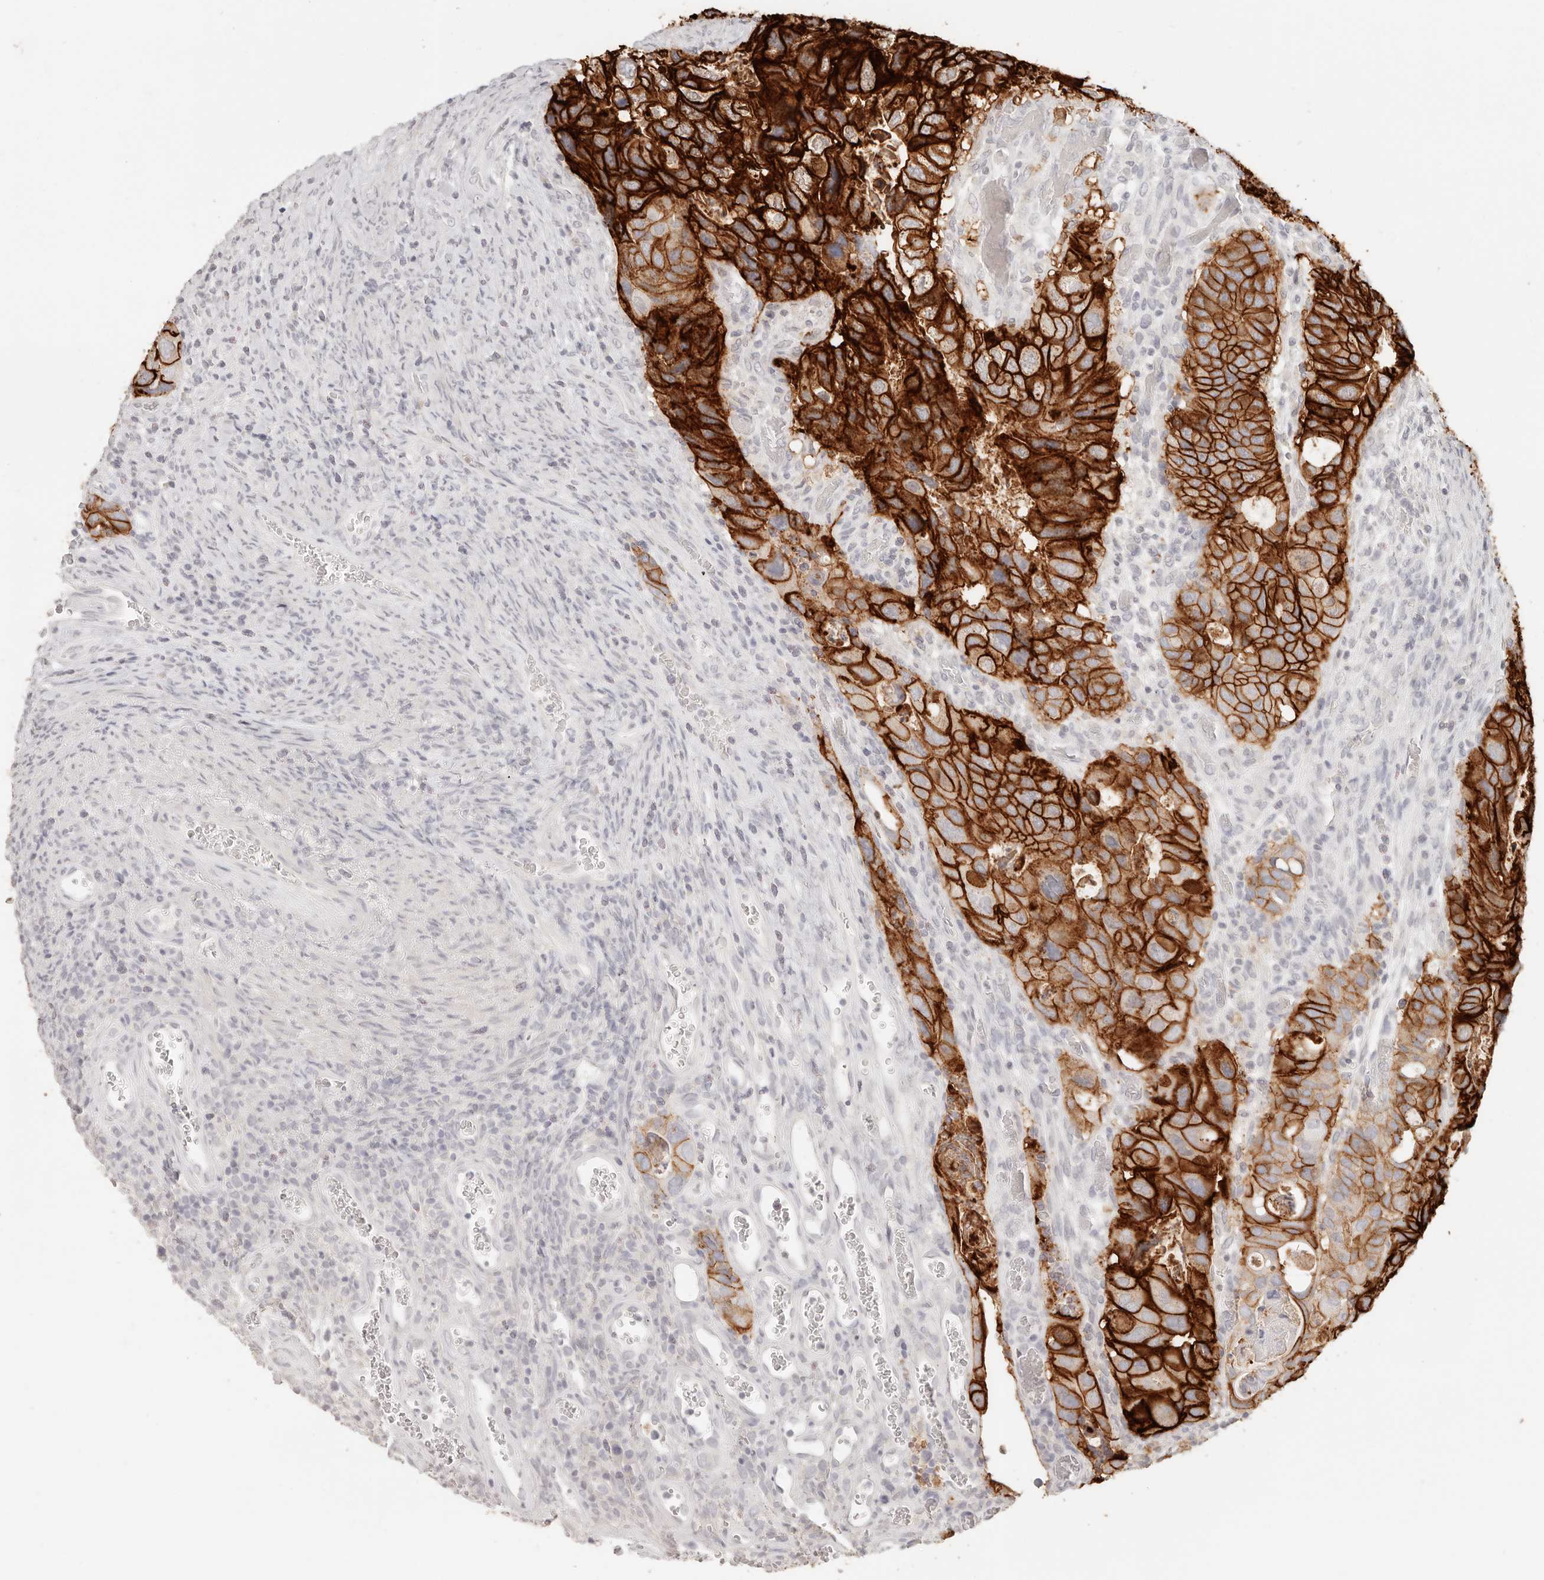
{"staining": {"intensity": "strong", "quantity": ">75%", "location": "cytoplasmic/membranous"}, "tissue": "colorectal cancer", "cell_type": "Tumor cells", "image_type": "cancer", "snomed": [{"axis": "morphology", "description": "Adenocarcinoma, NOS"}, {"axis": "topography", "description": "Rectum"}], "caption": "A high-resolution photomicrograph shows immunohistochemistry (IHC) staining of adenocarcinoma (colorectal), which exhibits strong cytoplasmic/membranous staining in about >75% of tumor cells. (IHC, brightfield microscopy, high magnification).", "gene": "EPCAM", "patient": {"sex": "male", "age": 59}}